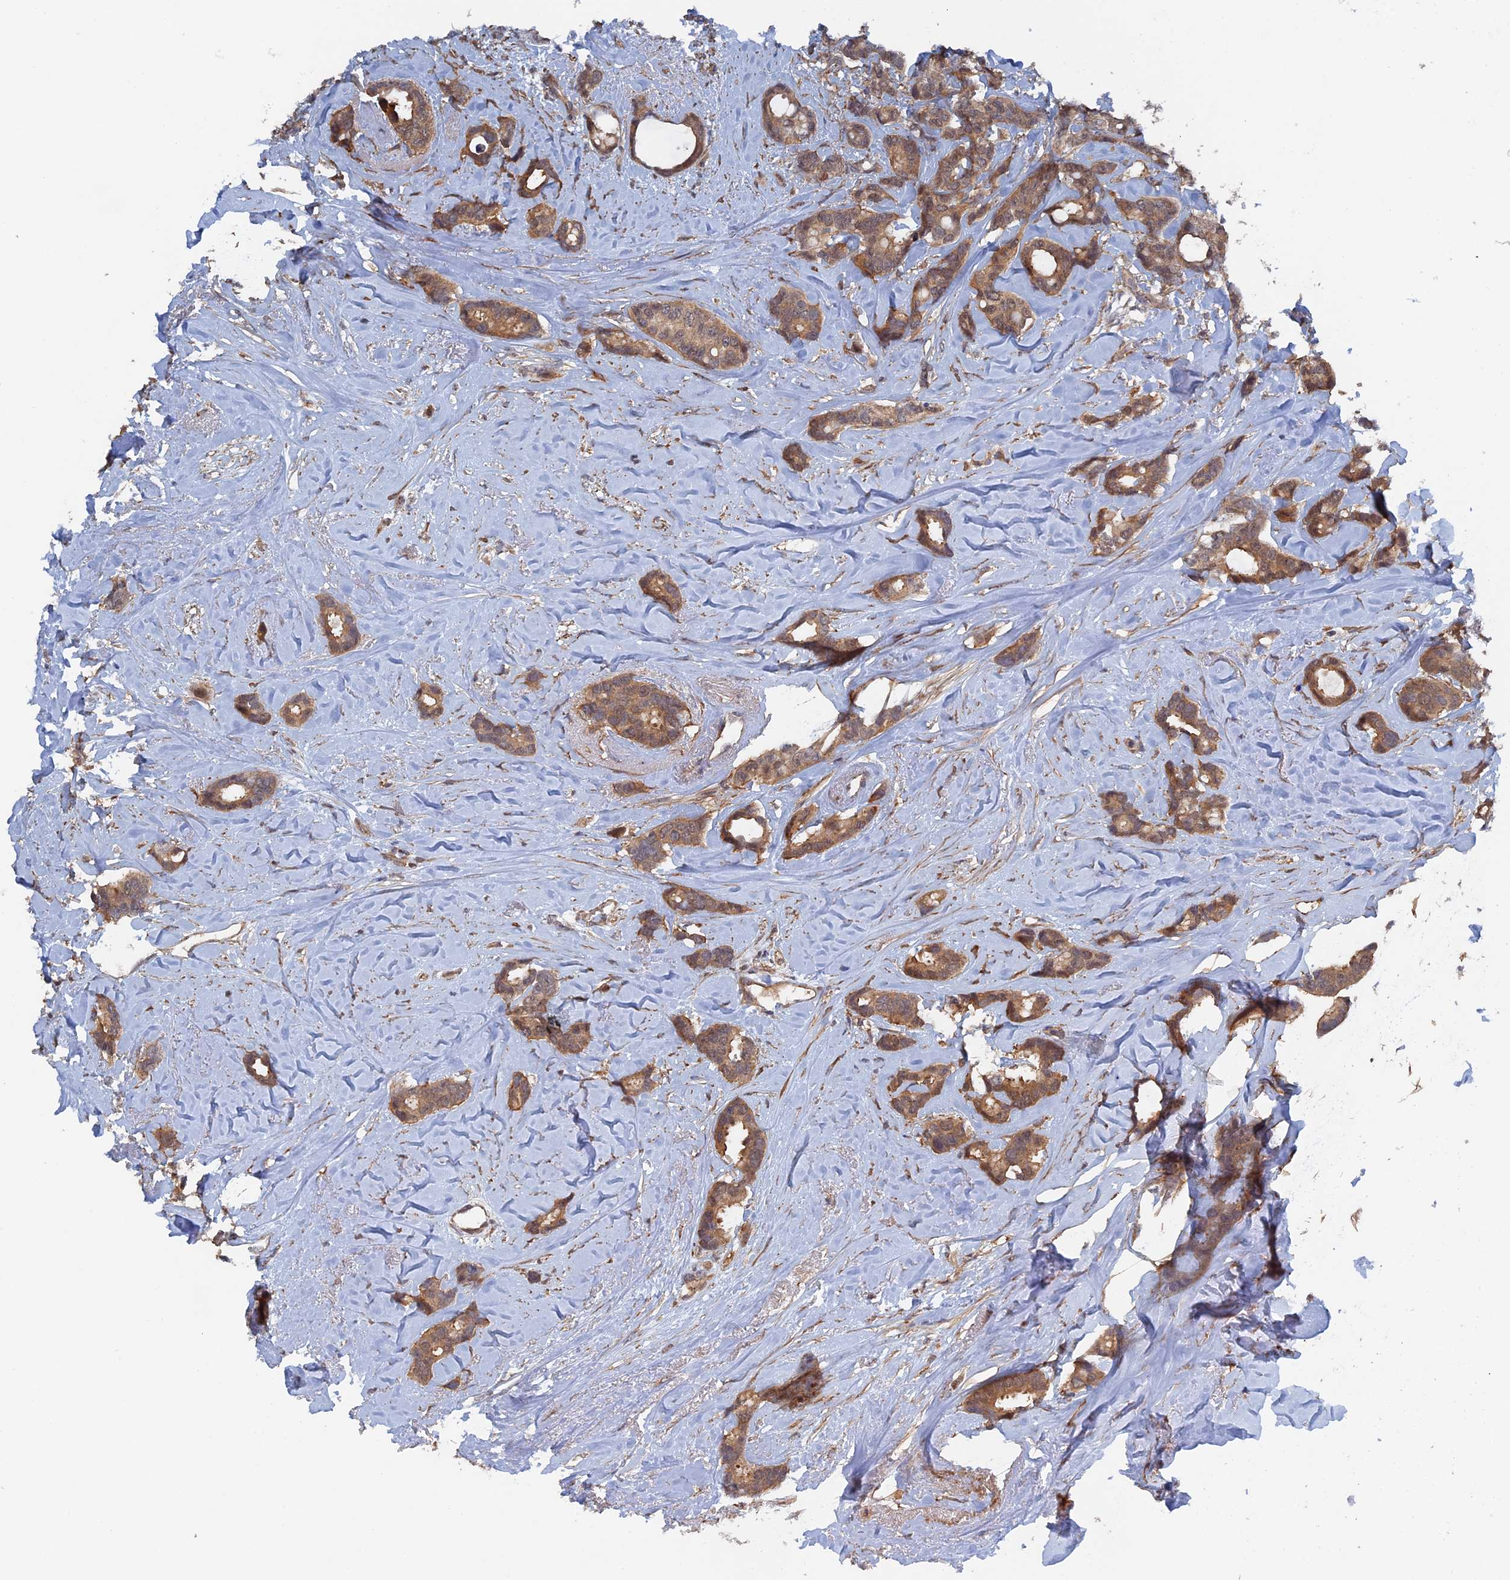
{"staining": {"intensity": "moderate", "quantity": ">75%", "location": "cytoplasmic/membranous"}, "tissue": "breast cancer", "cell_type": "Tumor cells", "image_type": "cancer", "snomed": [{"axis": "morphology", "description": "Duct carcinoma"}, {"axis": "topography", "description": "Breast"}], "caption": "An image showing moderate cytoplasmic/membranous positivity in about >75% of tumor cells in breast cancer, as visualized by brown immunohistochemical staining.", "gene": "ELOVL6", "patient": {"sex": "female", "age": 87}}